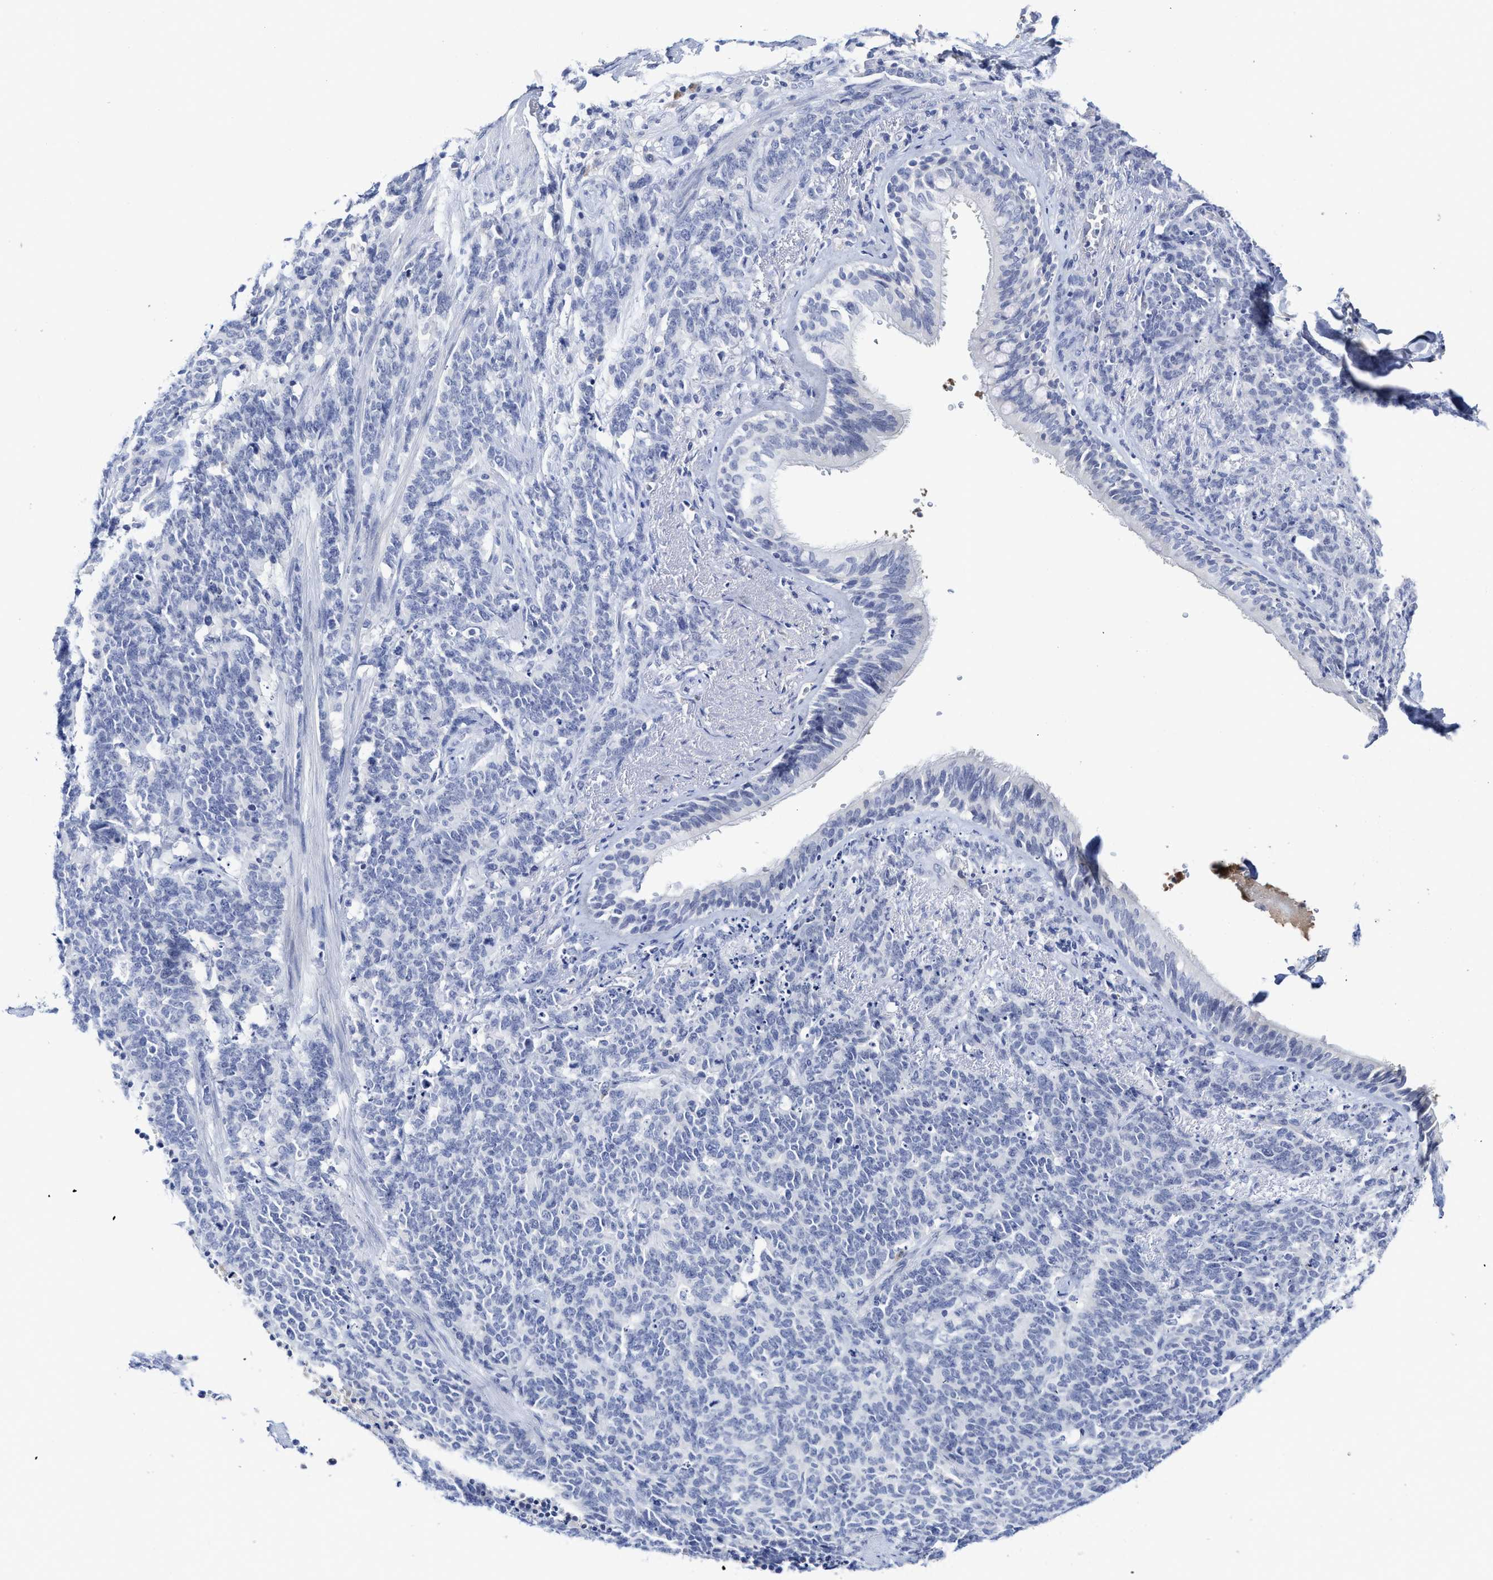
{"staining": {"intensity": "negative", "quantity": "none", "location": "none"}, "tissue": "lung cancer", "cell_type": "Tumor cells", "image_type": "cancer", "snomed": [{"axis": "morphology", "description": "Neoplasm, malignant, NOS"}, {"axis": "topography", "description": "Lung"}], "caption": "High power microscopy photomicrograph of an immunohistochemistry (IHC) image of lung cancer (neoplasm (malignant)), revealing no significant positivity in tumor cells.", "gene": "C2", "patient": {"sex": "female", "age": 58}}